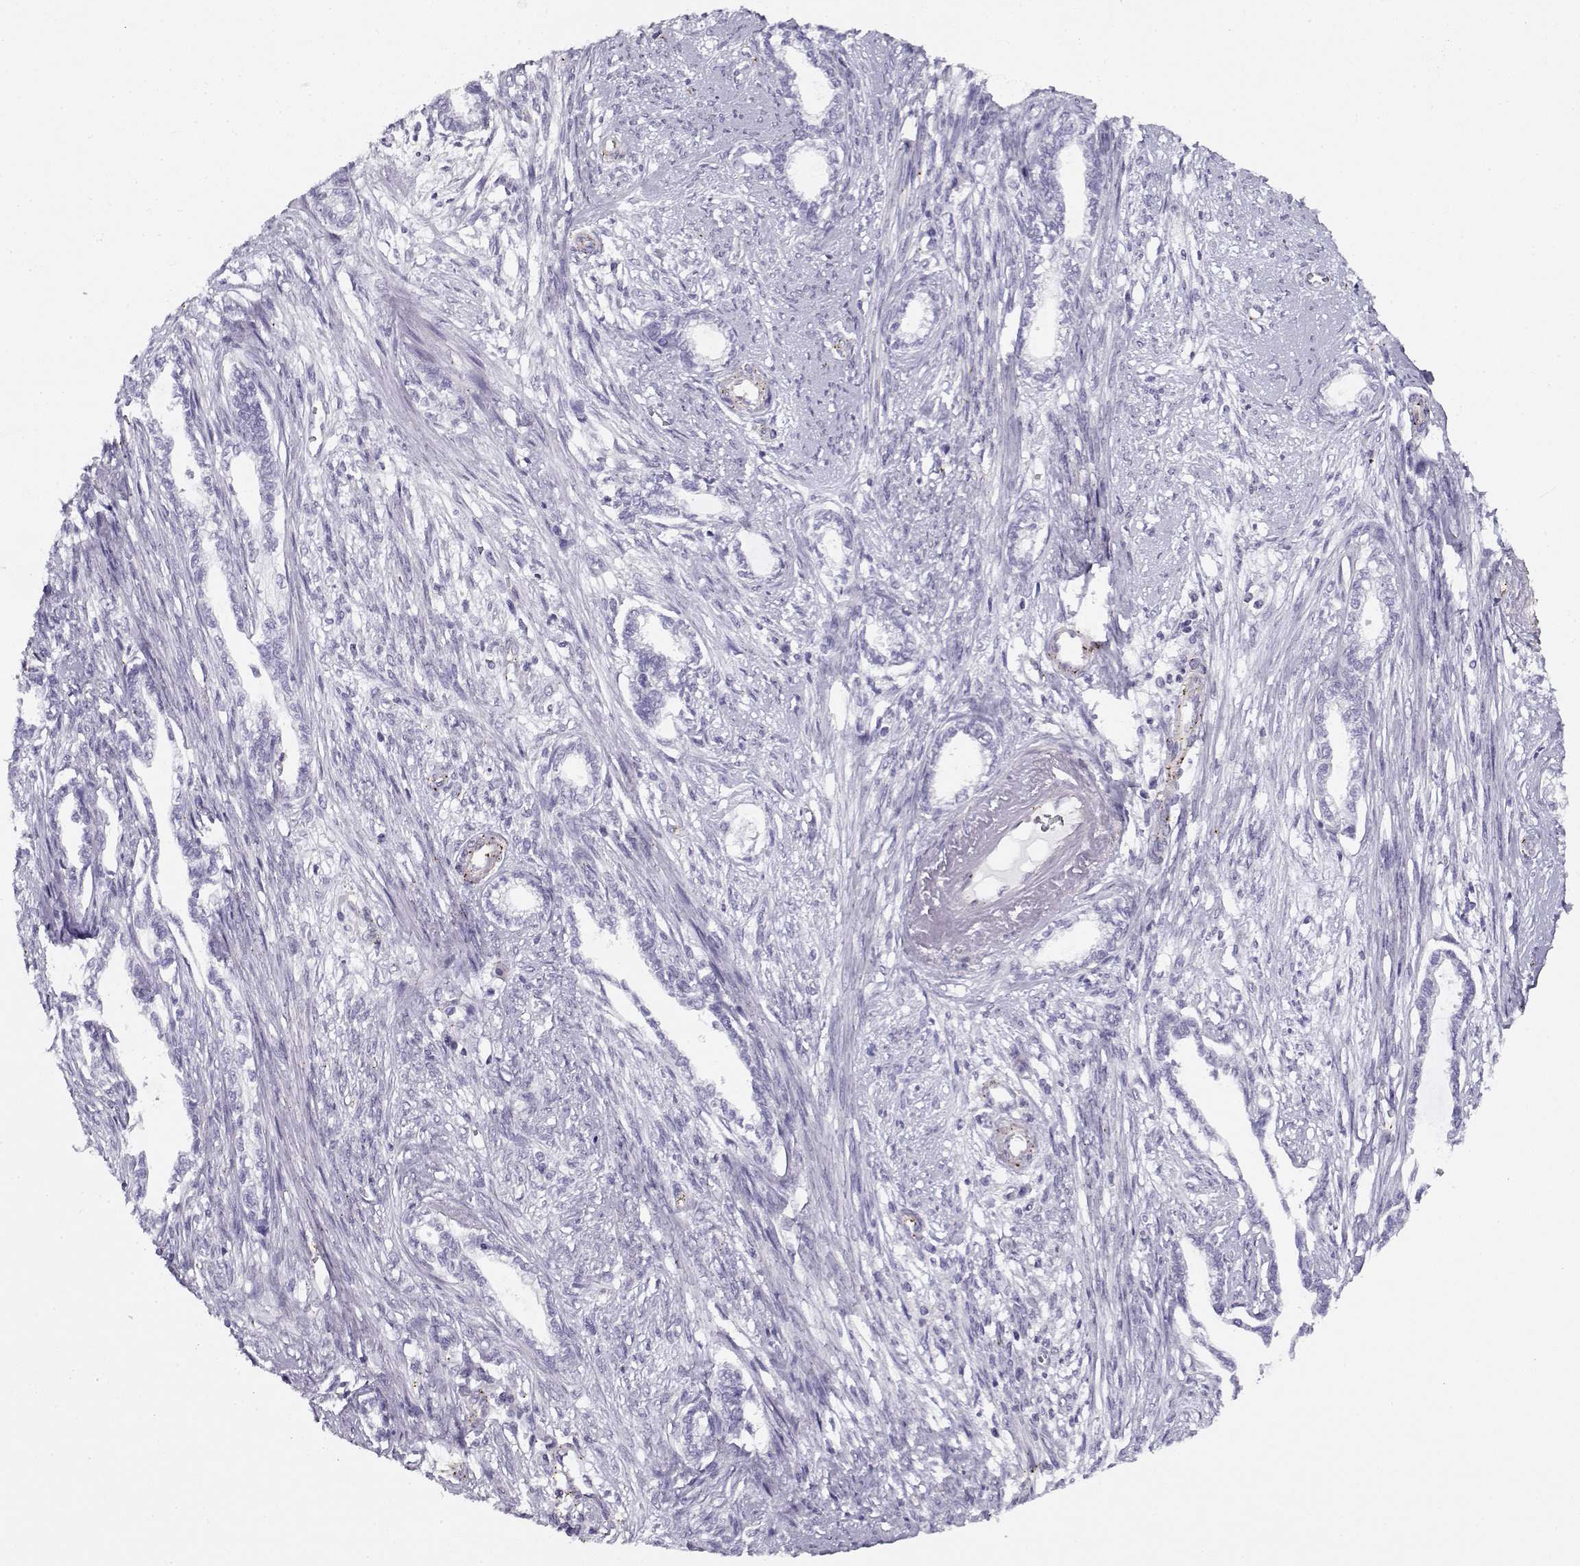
{"staining": {"intensity": "negative", "quantity": "none", "location": "none"}, "tissue": "cervical cancer", "cell_type": "Tumor cells", "image_type": "cancer", "snomed": [{"axis": "morphology", "description": "Adenocarcinoma, NOS"}, {"axis": "topography", "description": "Cervix"}], "caption": "The photomicrograph displays no staining of tumor cells in cervical adenocarcinoma.", "gene": "MYO1A", "patient": {"sex": "female", "age": 62}}